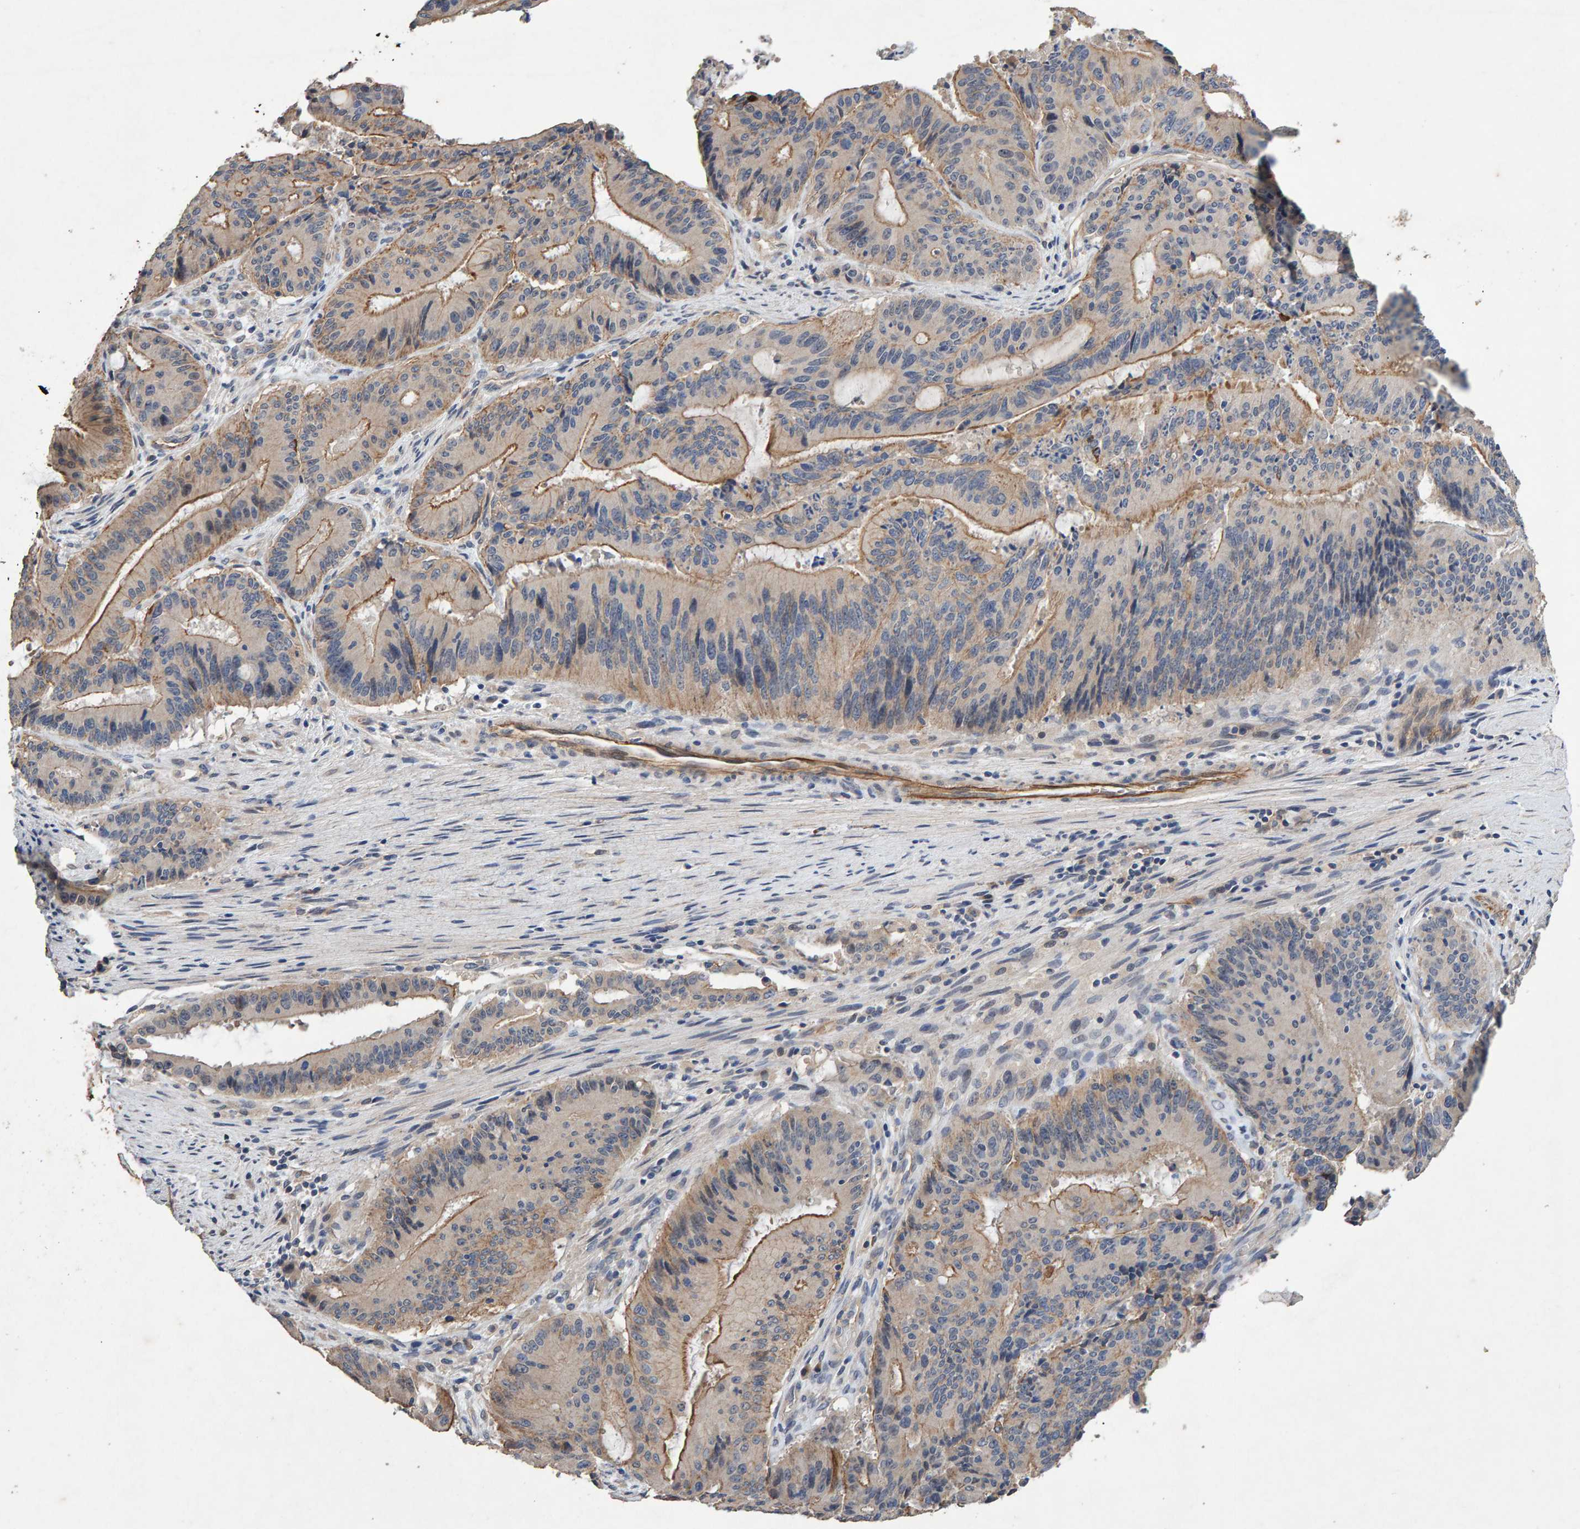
{"staining": {"intensity": "moderate", "quantity": "25%-75%", "location": "cytoplasmic/membranous"}, "tissue": "liver cancer", "cell_type": "Tumor cells", "image_type": "cancer", "snomed": [{"axis": "morphology", "description": "Normal tissue, NOS"}, {"axis": "morphology", "description": "Cholangiocarcinoma"}, {"axis": "topography", "description": "Liver"}, {"axis": "topography", "description": "Peripheral nerve tissue"}], "caption": "This histopathology image shows IHC staining of human liver cancer, with medium moderate cytoplasmic/membranous expression in approximately 25%-75% of tumor cells.", "gene": "EFR3A", "patient": {"sex": "female", "age": 73}}